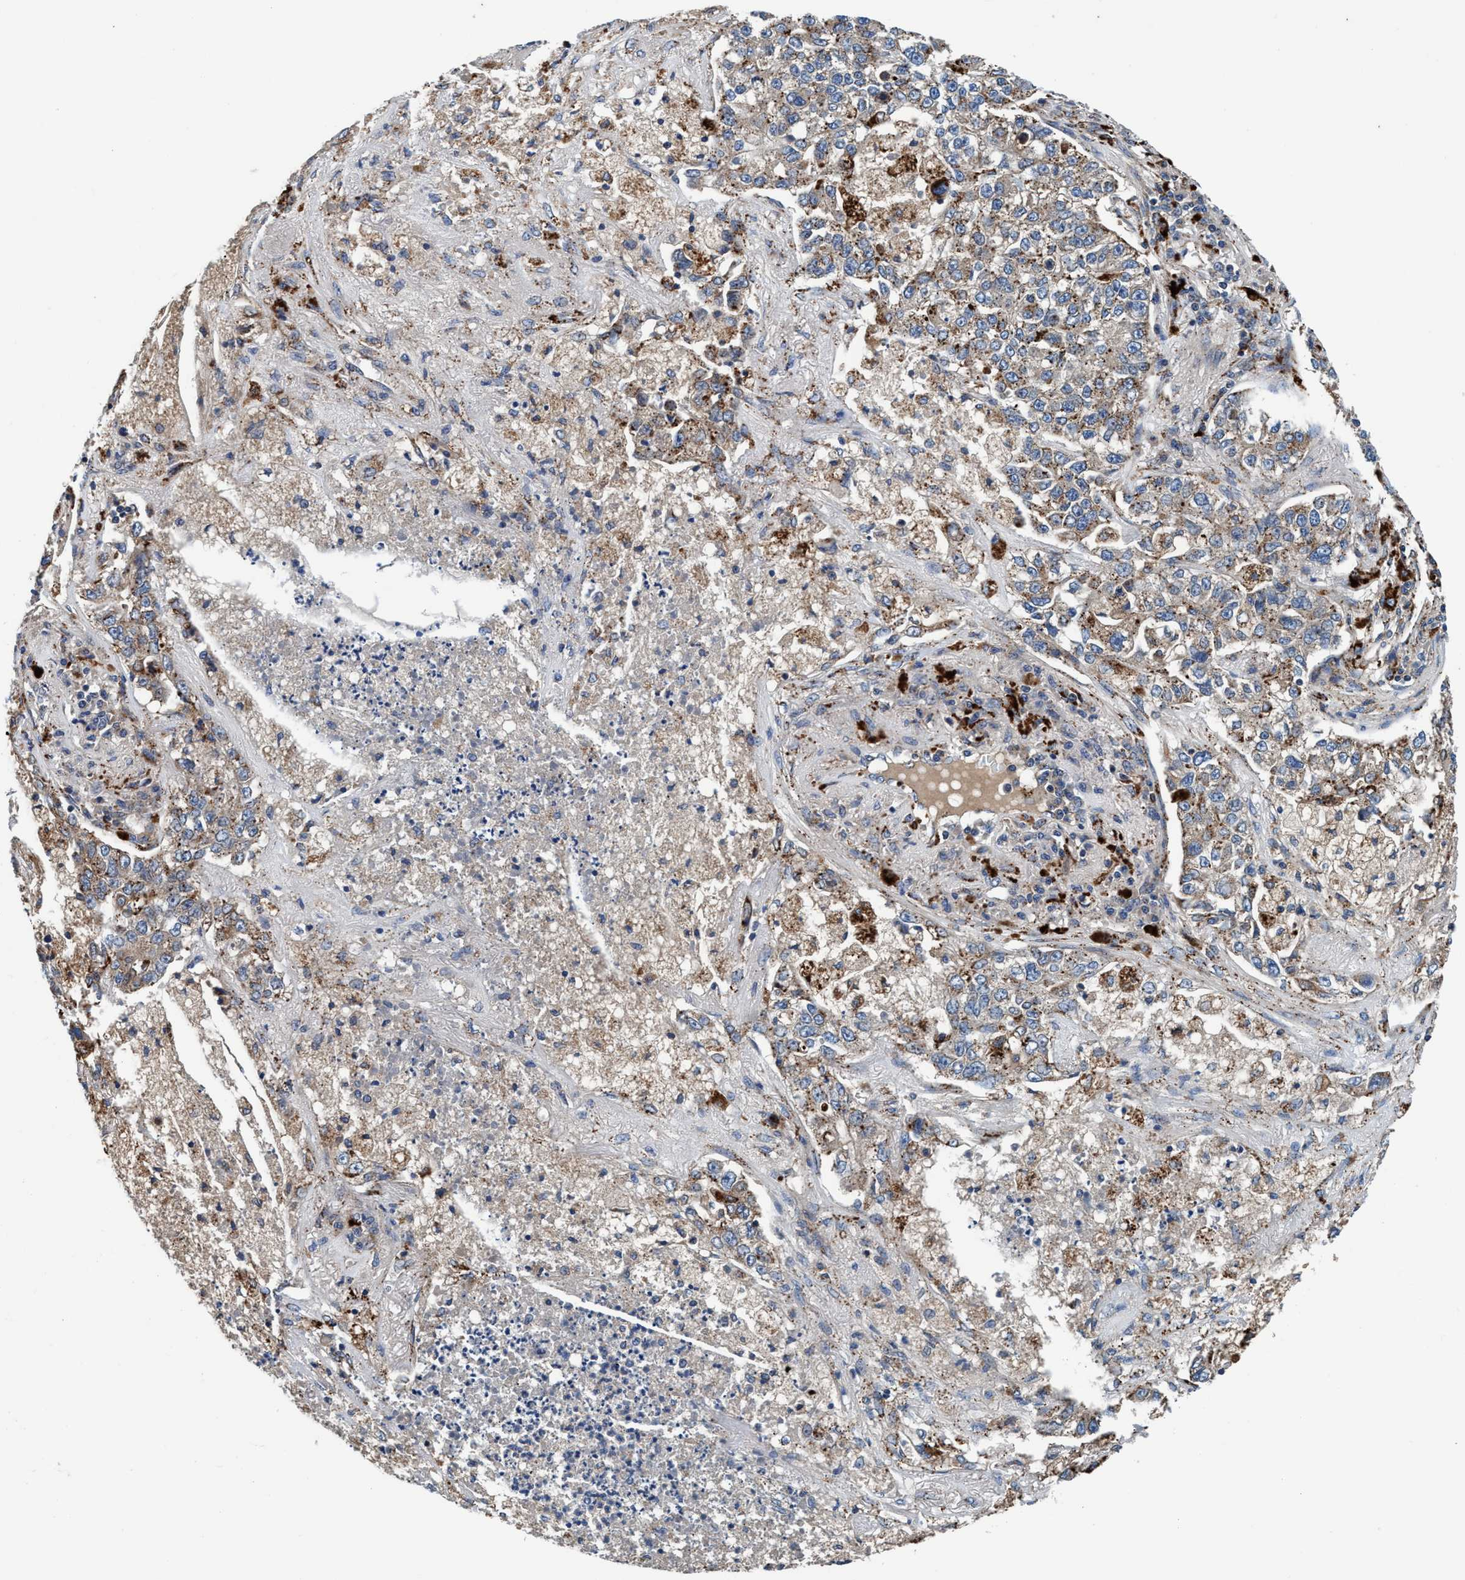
{"staining": {"intensity": "weak", "quantity": "<25%", "location": "cytoplasmic/membranous"}, "tissue": "lung cancer", "cell_type": "Tumor cells", "image_type": "cancer", "snomed": [{"axis": "morphology", "description": "Adenocarcinoma, NOS"}, {"axis": "topography", "description": "Lung"}], "caption": "Tumor cells show no significant protein expression in lung cancer (adenocarcinoma).", "gene": "ENDOG", "patient": {"sex": "male", "age": 49}}